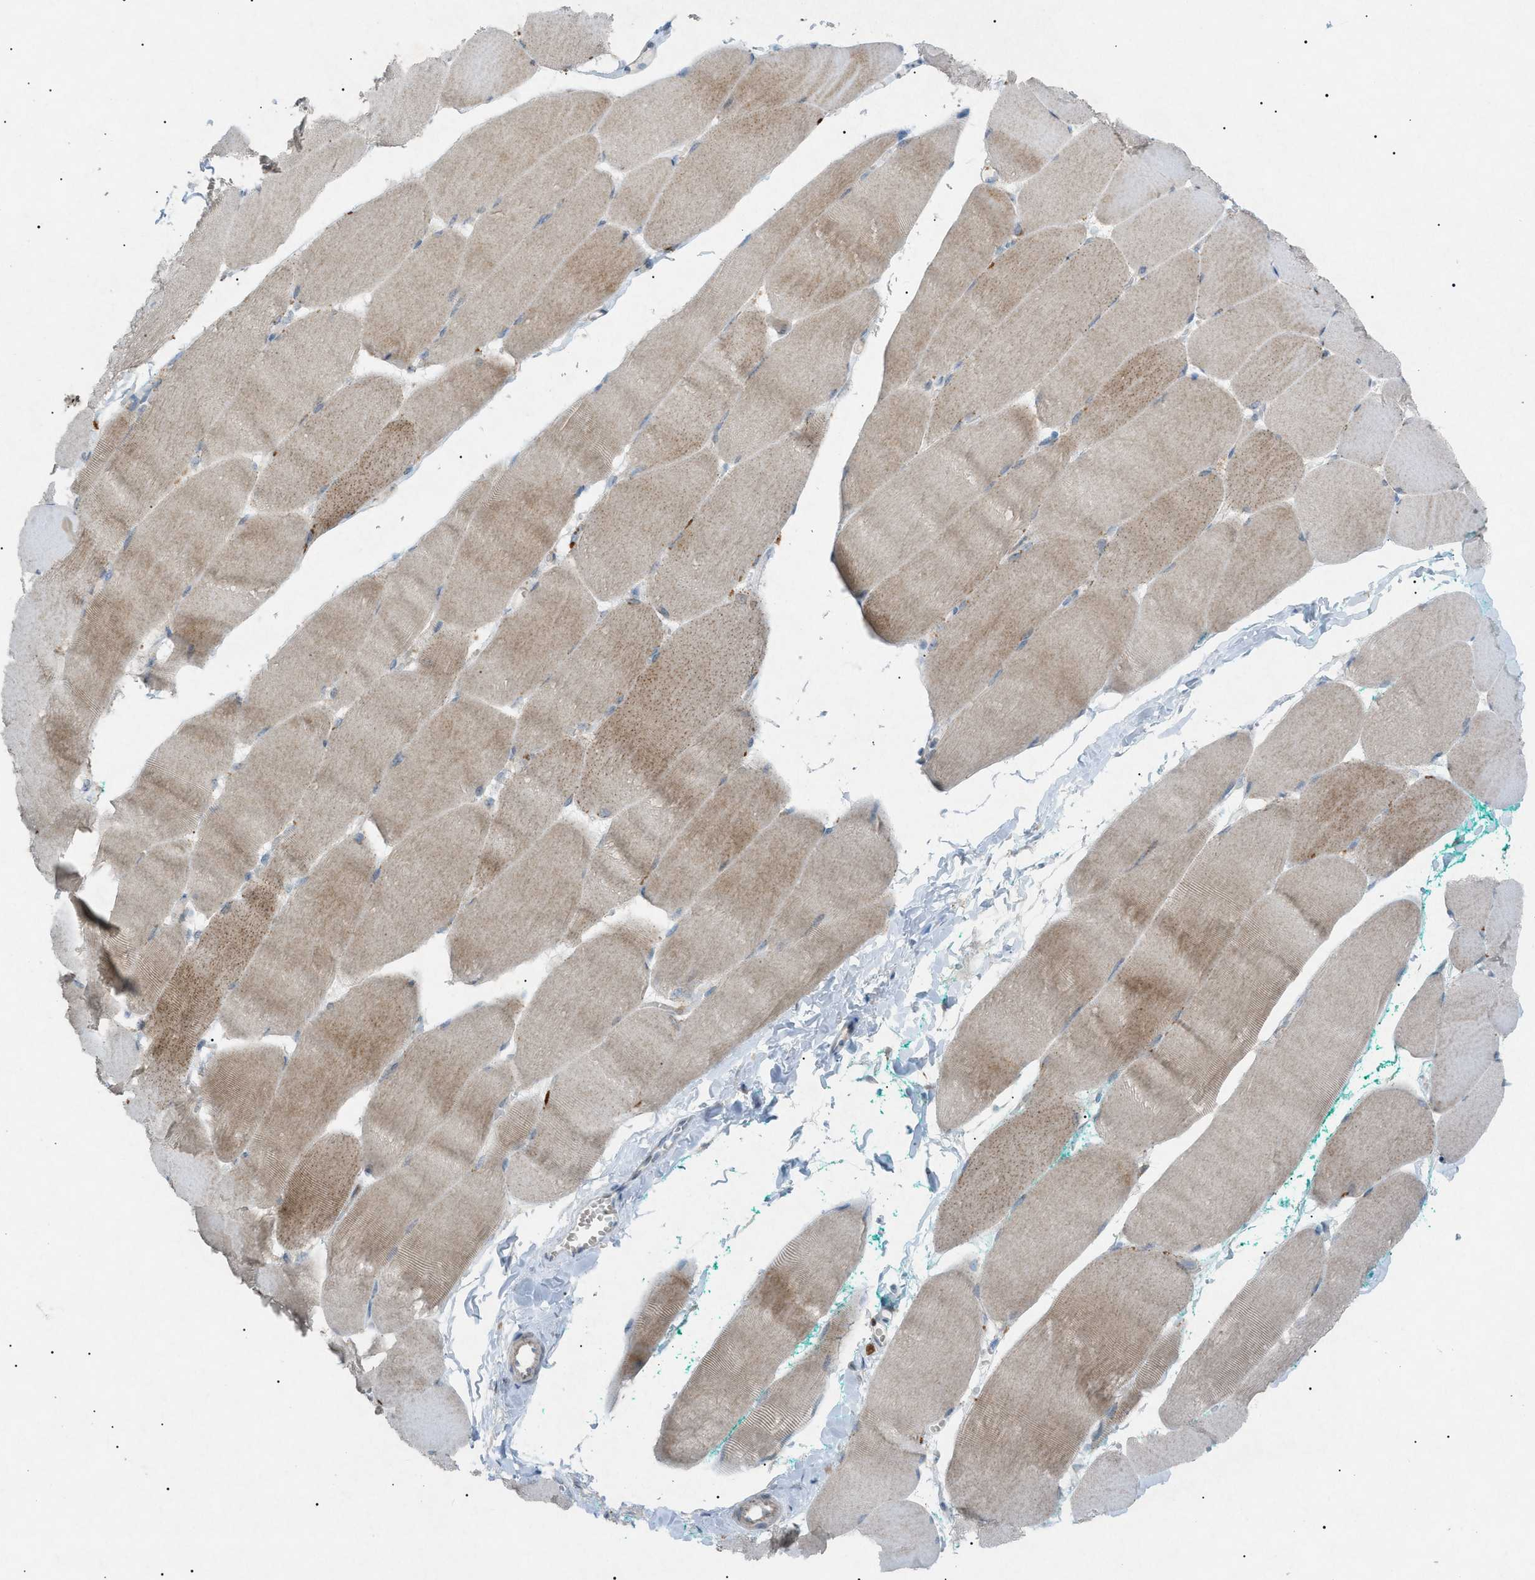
{"staining": {"intensity": "weak", "quantity": "25%-75%", "location": "cytoplasmic/membranous"}, "tissue": "skeletal muscle", "cell_type": "Myocytes", "image_type": "normal", "snomed": [{"axis": "morphology", "description": "Normal tissue, NOS"}, {"axis": "morphology", "description": "Squamous cell carcinoma, NOS"}, {"axis": "topography", "description": "Skeletal muscle"}], "caption": "About 25%-75% of myocytes in normal human skeletal muscle show weak cytoplasmic/membranous protein positivity as visualized by brown immunohistochemical staining.", "gene": "BTK", "patient": {"sex": "male", "age": 51}}